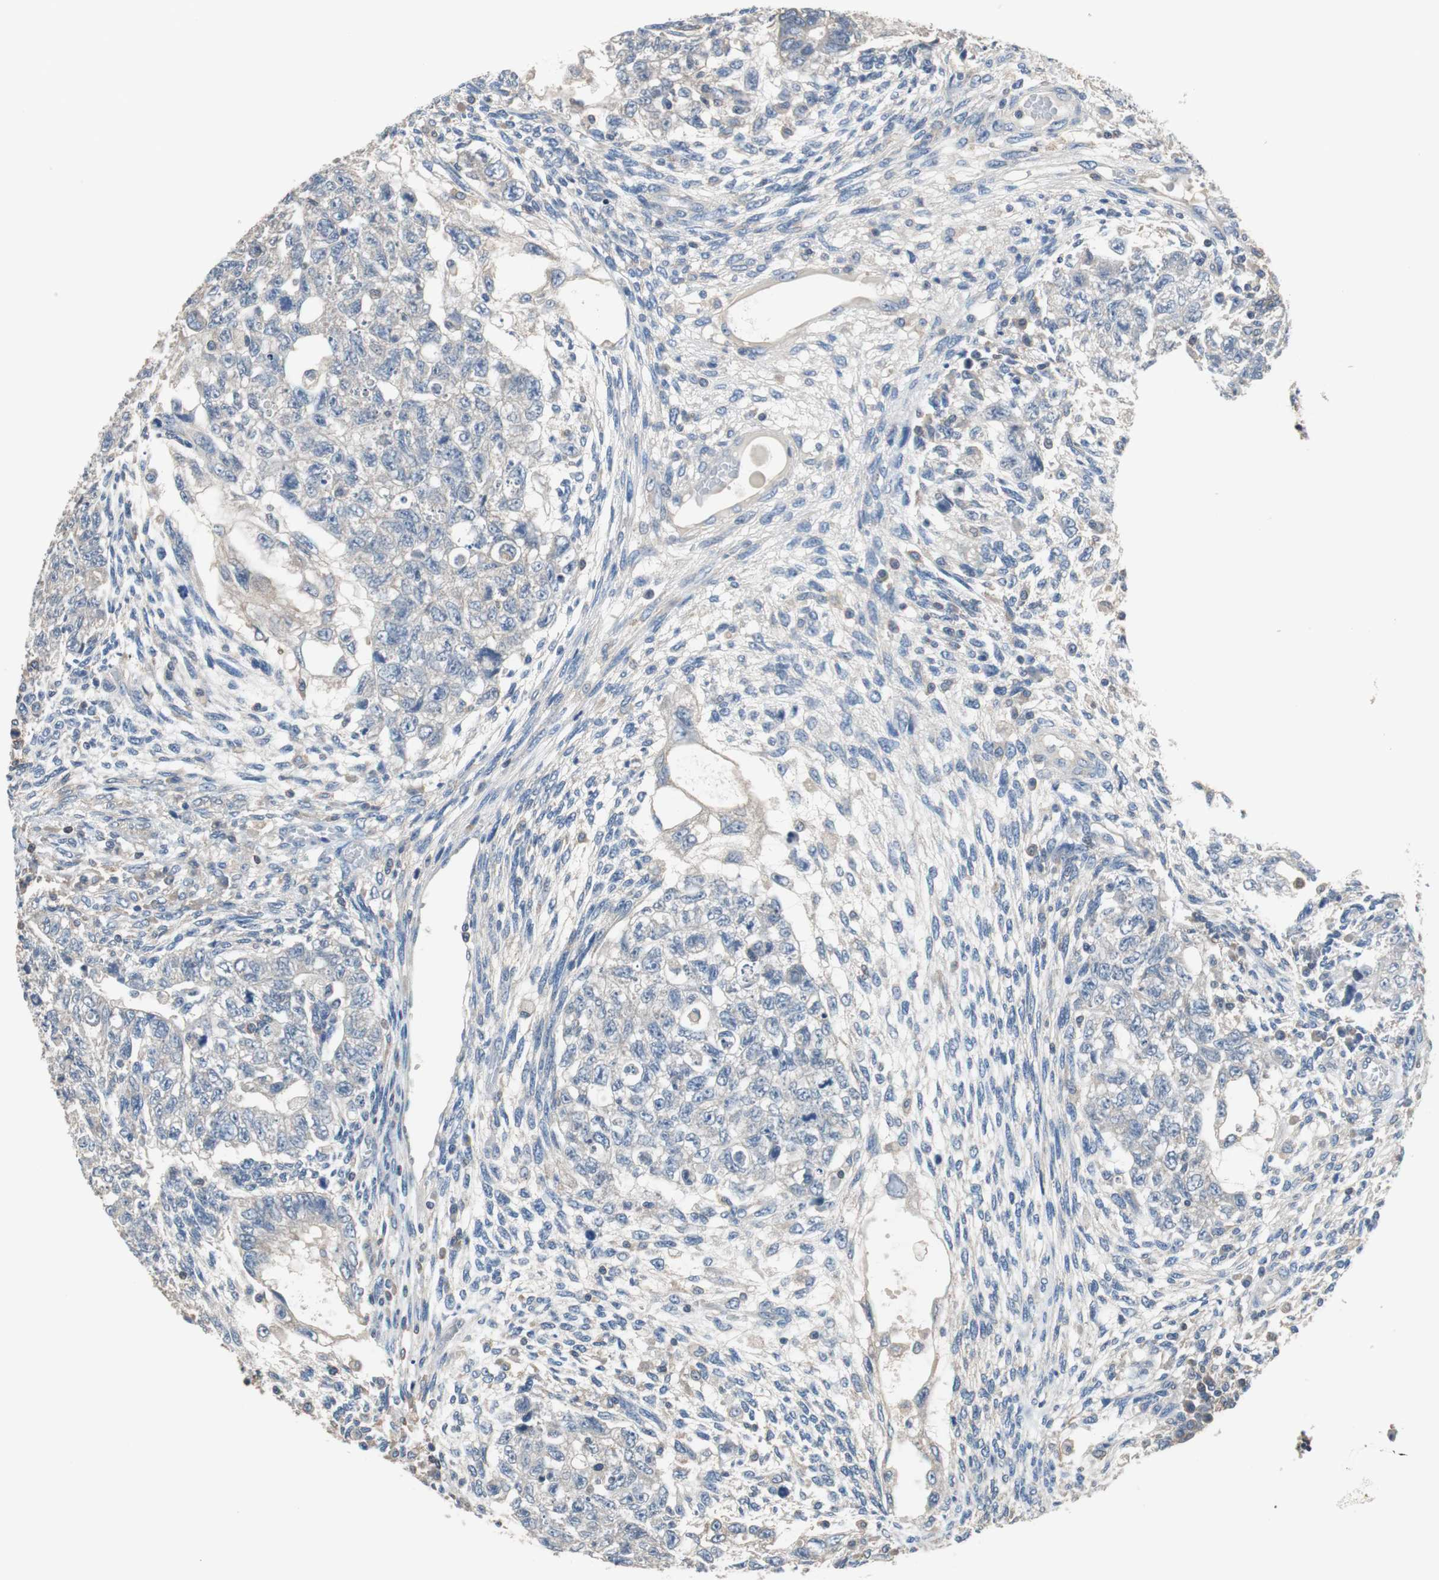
{"staining": {"intensity": "weak", "quantity": "<25%", "location": "cytoplasmic/membranous"}, "tissue": "testis cancer", "cell_type": "Tumor cells", "image_type": "cancer", "snomed": [{"axis": "morphology", "description": "Normal tissue, NOS"}, {"axis": "morphology", "description": "Carcinoma, Embryonal, NOS"}, {"axis": "topography", "description": "Testis"}], "caption": "An image of human testis cancer is negative for staining in tumor cells.", "gene": "PRKCA", "patient": {"sex": "male", "age": 36}}